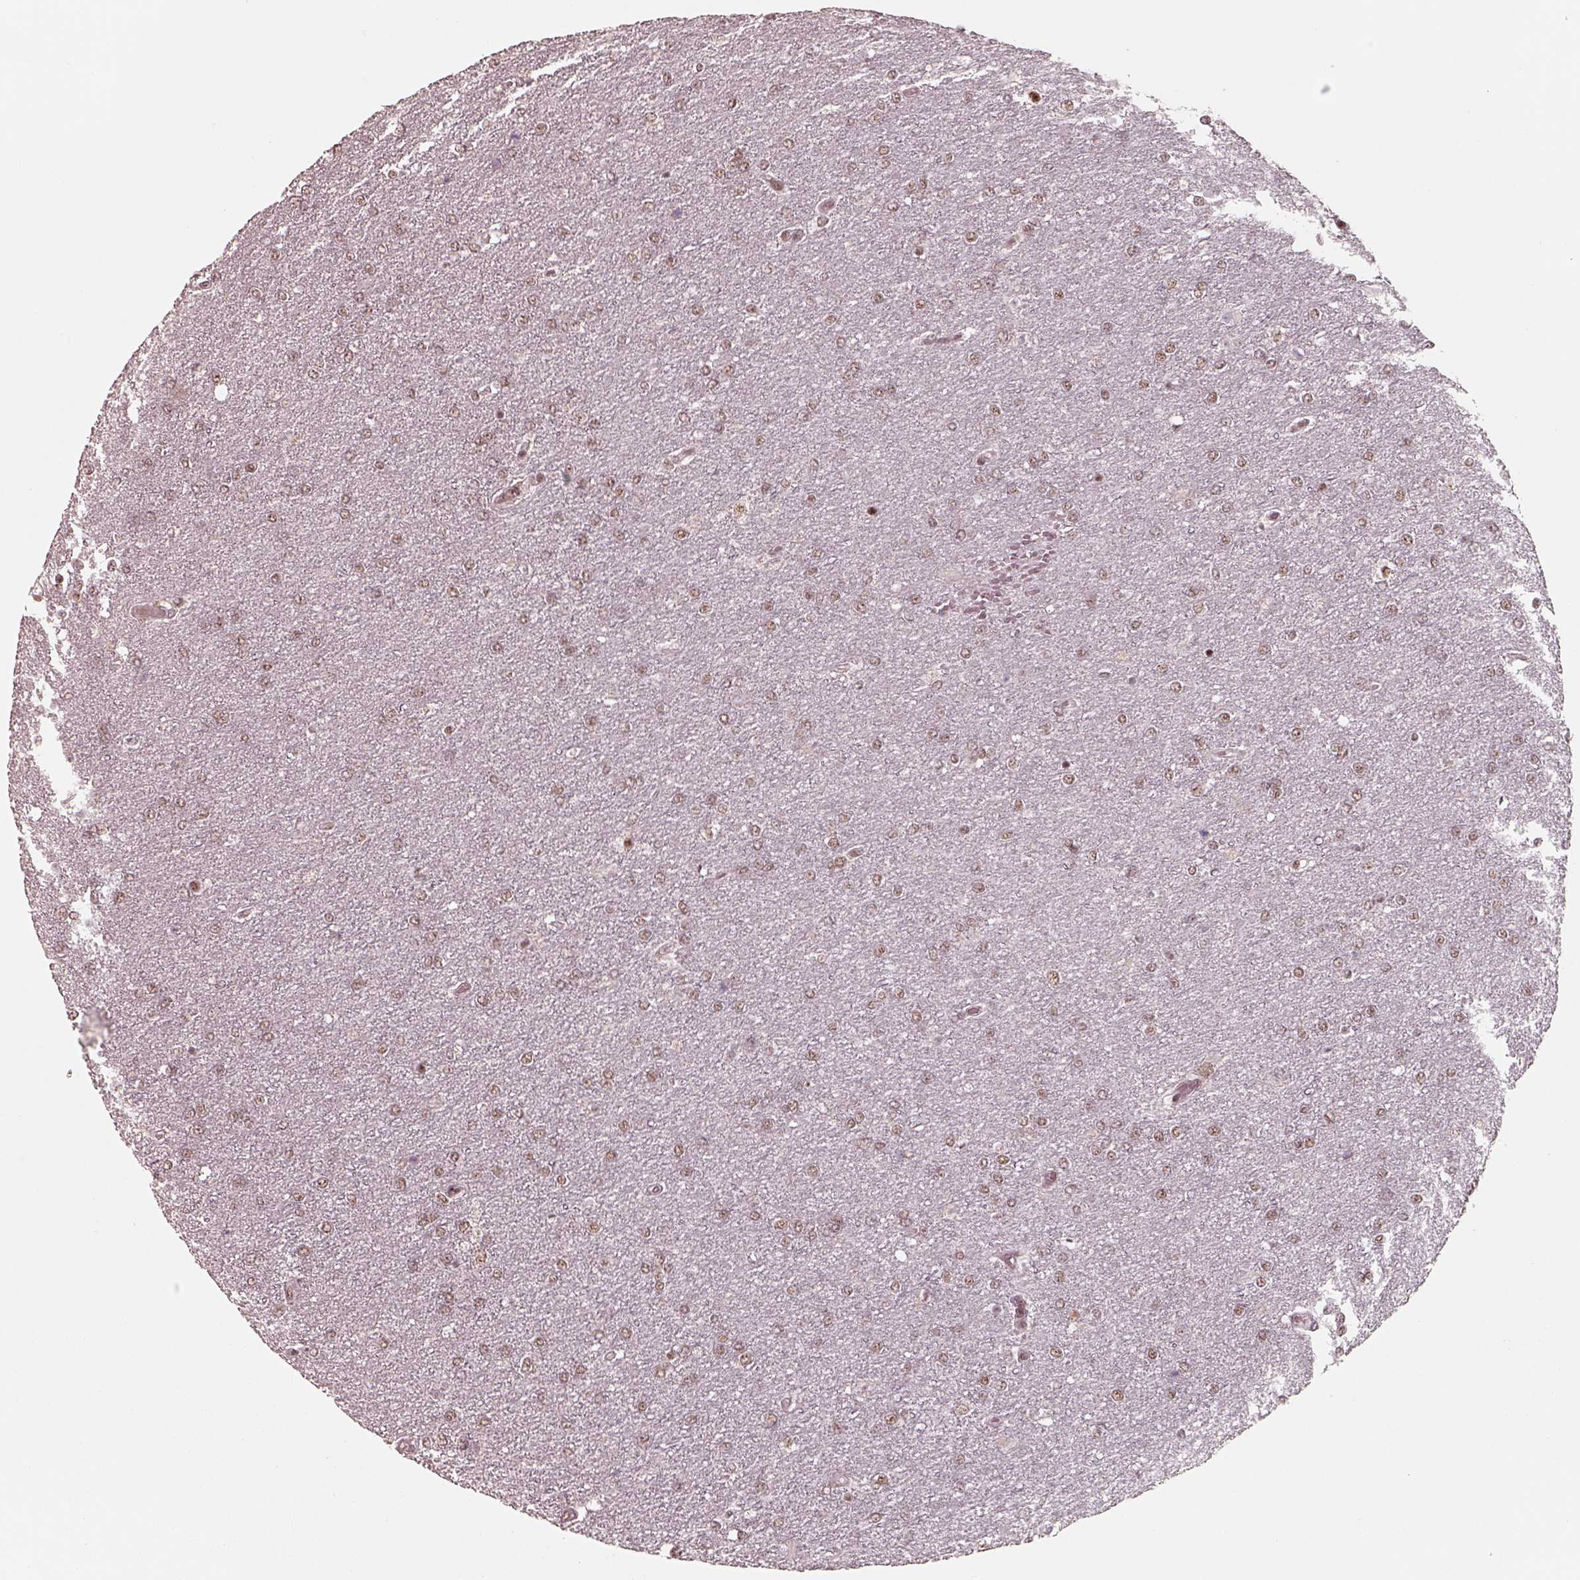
{"staining": {"intensity": "weak", "quantity": ">75%", "location": "nuclear"}, "tissue": "glioma", "cell_type": "Tumor cells", "image_type": "cancer", "snomed": [{"axis": "morphology", "description": "Glioma, malignant, High grade"}, {"axis": "topography", "description": "Brain"}], "caption": "This is an image of immunohistochemistry (IHC) staining of malignant glioma (high-grade), which shows weak positivity in the nuclear of tumor cells.", "gene": "ATXN7L3", "patient": {"sex": "female", "age": 61}}